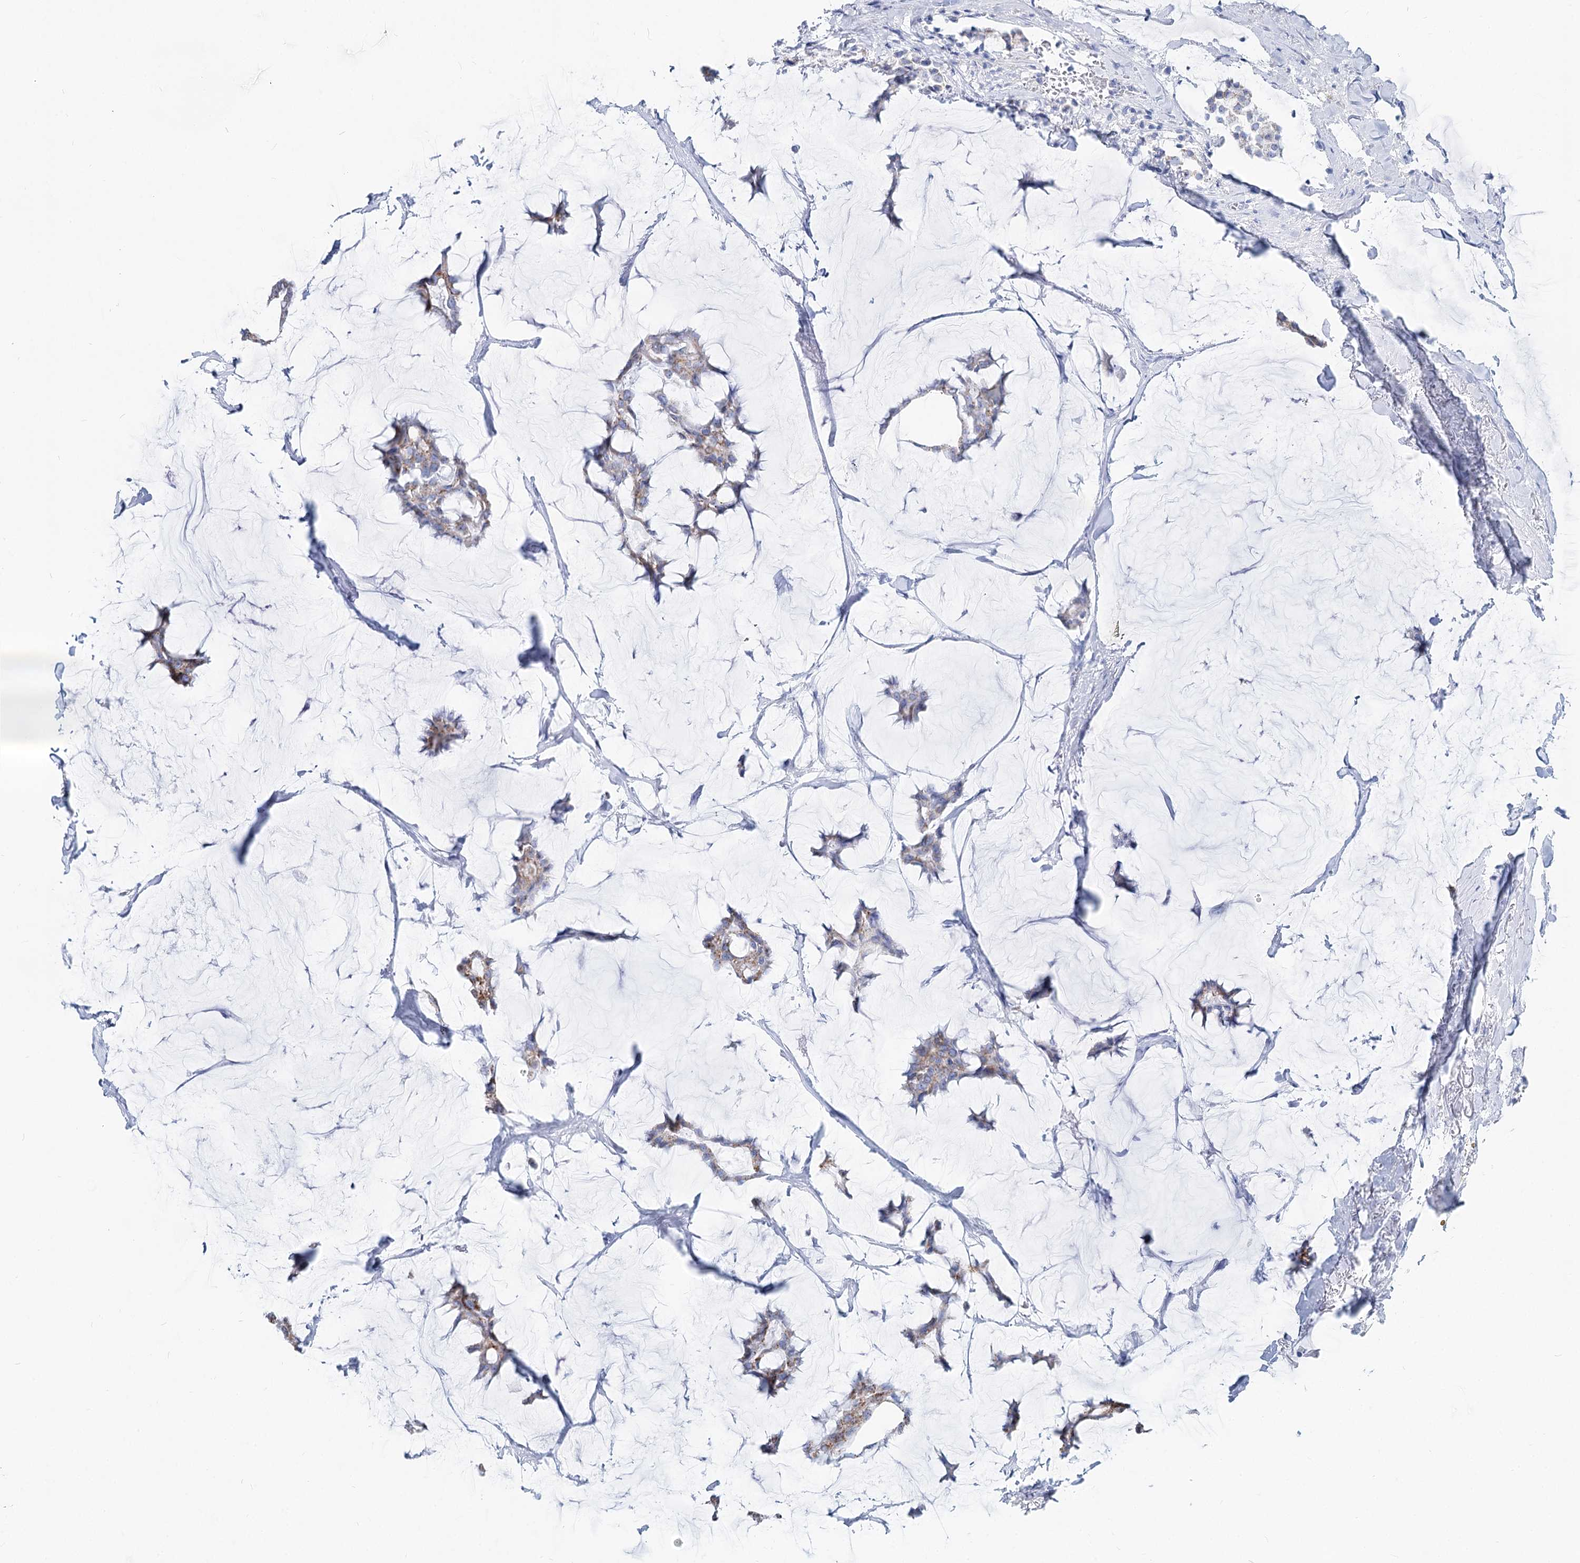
{"staining": {"intensity": "moderate", "quantity": "<25%", "location": "cytoplasmic/membranous"}, "tissue": "breast cancer", "cell_type": "Tumor cells", "image_type": "cancer", "snomed": [{"axis": "morphology", "description": "Duct carcinoma"}, {"axis": "topography", "description": "Breast"}], "caption": "Immunohistochemistry of breast cancer (intraductal carcinoma) shows low levels of moderate cytoplasmic/membranous staining in approximately <25% of tumor cells.", "gene": "MCCC2", "patient": {"sex": "female", "age": 93}}